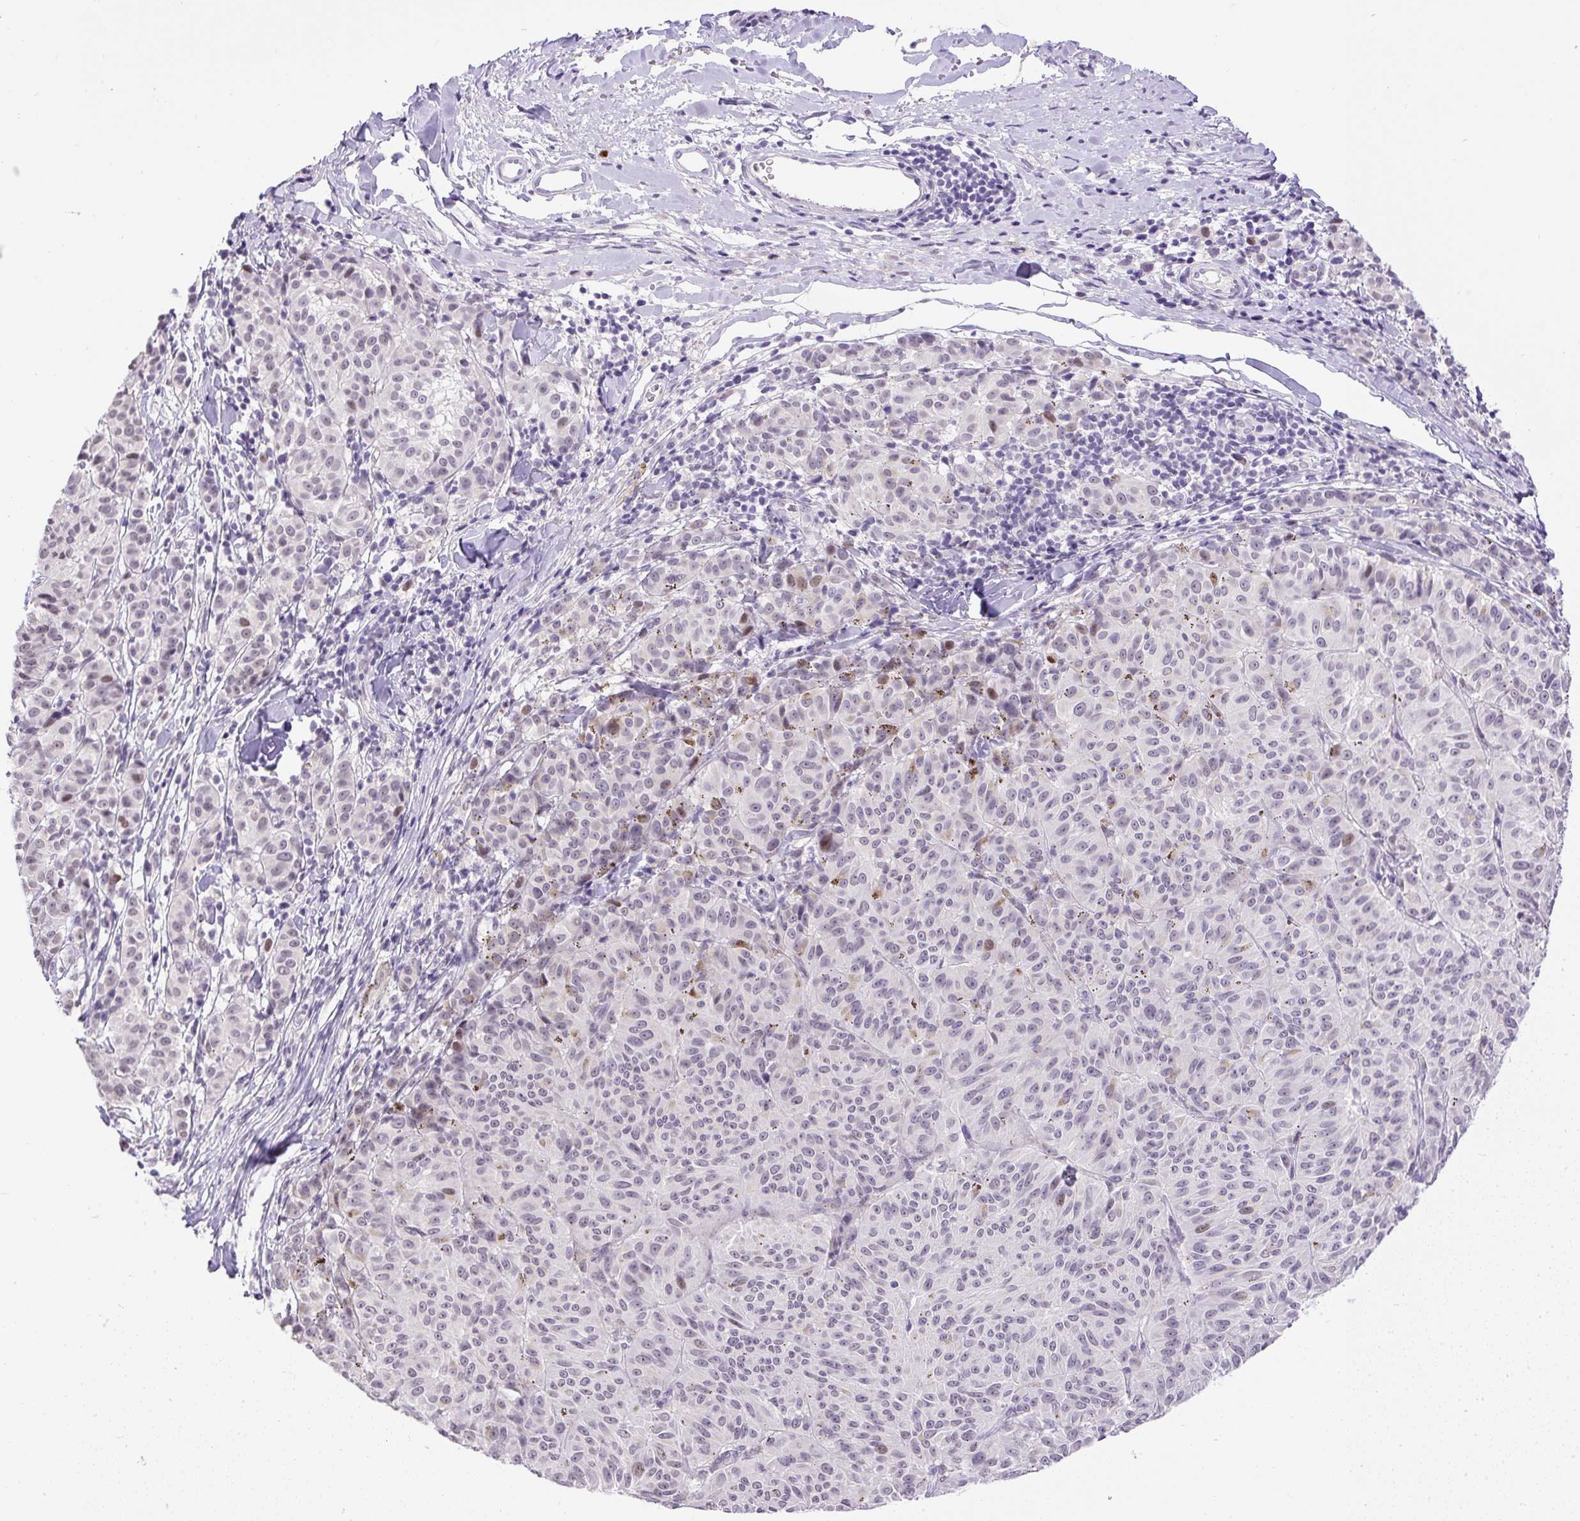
{"staining": {"intensity": "weak", "quantity": "<25%", "location": "nuclear"}, "tissue": "melanoma", "cell_type": "Tumor cells", "image_type": "cancer", "snomed": [{"axis": "morphology", "description": "Malignant melanoma, NOS"}, {"axis": "topography", "description": "Skin"}], "caption": "IHC micrograph of human melanoma stained for a protein (brown), which exhibits no expression in tumor cells. (DAB (3,3'-diaminobenzidine) immunohistochemistry, high magnification).", "gene": "WNT10B", "patient": {"sex": "female", "age": 72}}